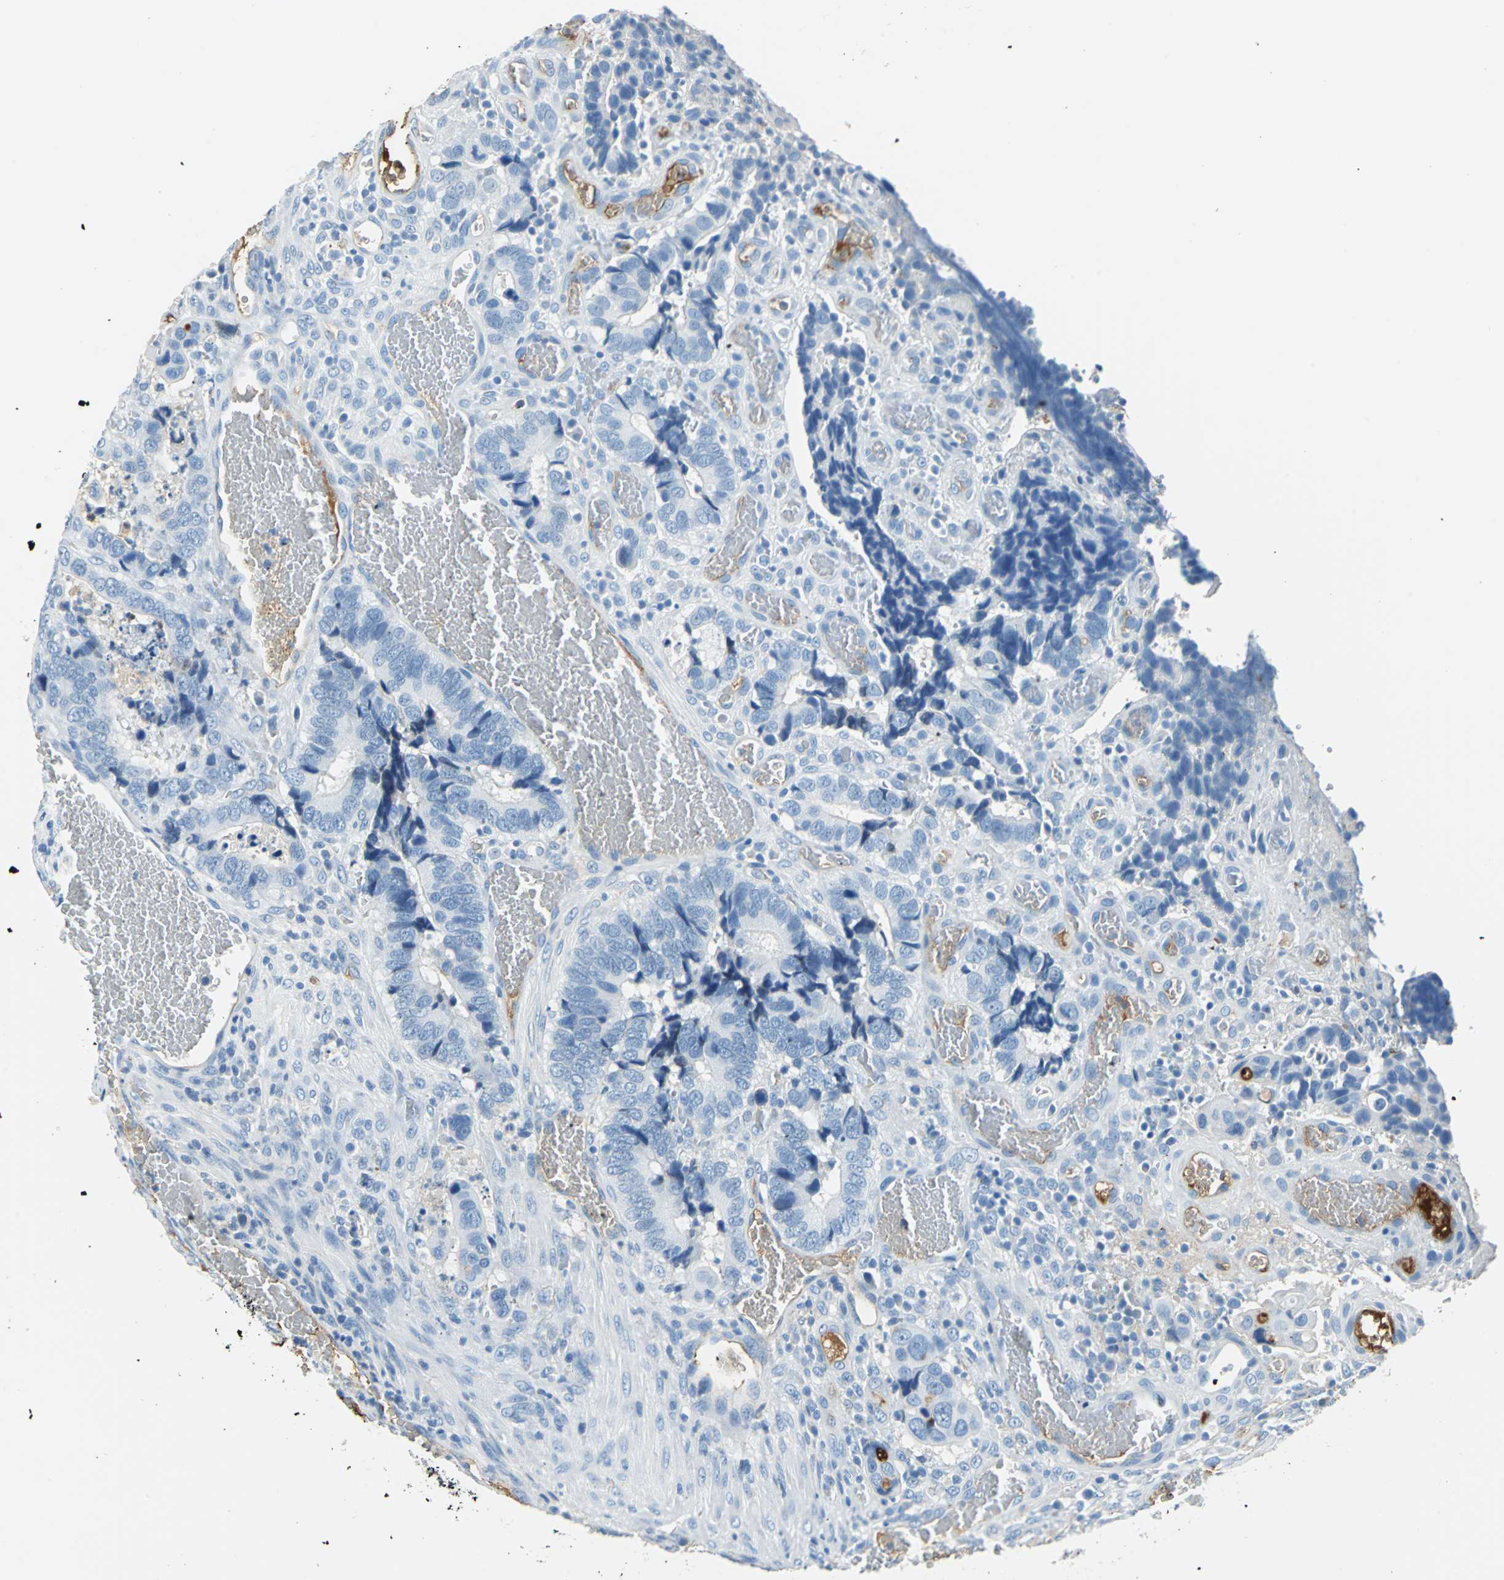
{"staining": {"intensity": "negative", "quantity": "none", "location": "none"}, "tissue": "colorectal cancer", "cell_type": "Tumor cells", "image_type": "cancer", "snomed": [{"axis": "morphology", "description": "Adenocarcinoma, NOS"}, {"axis": "topography", "description": "Colon"}], "caption": "A photomicrograph of adenocarcinoma (colorectal) stained for a protein displays no brown staining in tumor cells.", "gene": "ALB", "patient": {"sex": "male", "age": 72}}